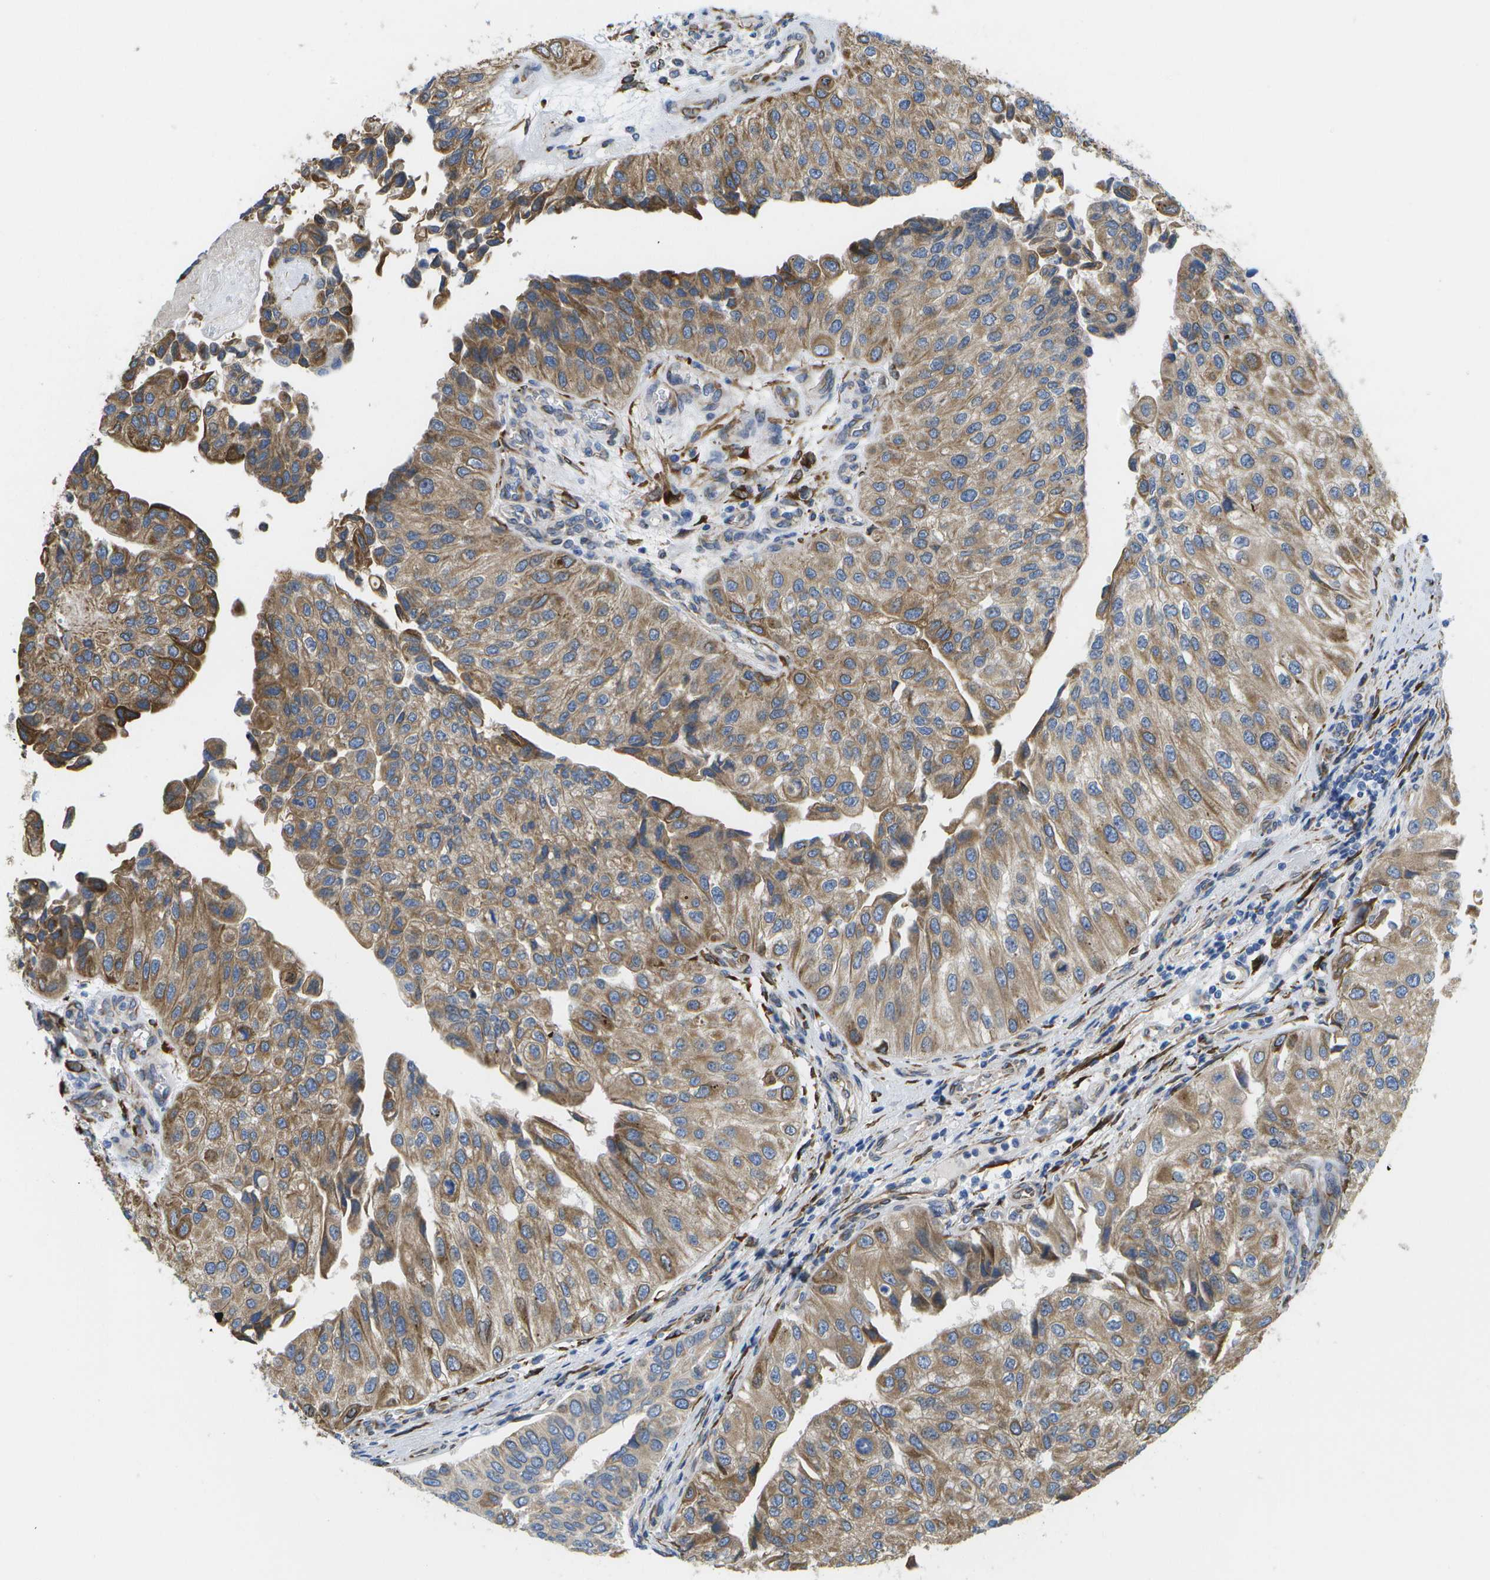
{"staining": {"intensity": "moderate", "quantity": ">75%", "location": "cytoplasmic/membranous"}, "tissue": "urothelial cancer", "cell_type": "Tumor cells", "image_type": "cancer", "snomed": [{"axis": "morphology", "description": "Urothelial carcinoma, High grade"}, {"axis": "topography", "description": "Kidney"}, {"axis": "topography", "description": "Urinary bladder"}], "caption": "Moderate cytoplasmic/membranous protein positivity is seen in approximately >75% of tumor cells in urothelial cancer.", "gene": "ZDHHC17", "patient": {"sex": "male", "age": 77}}